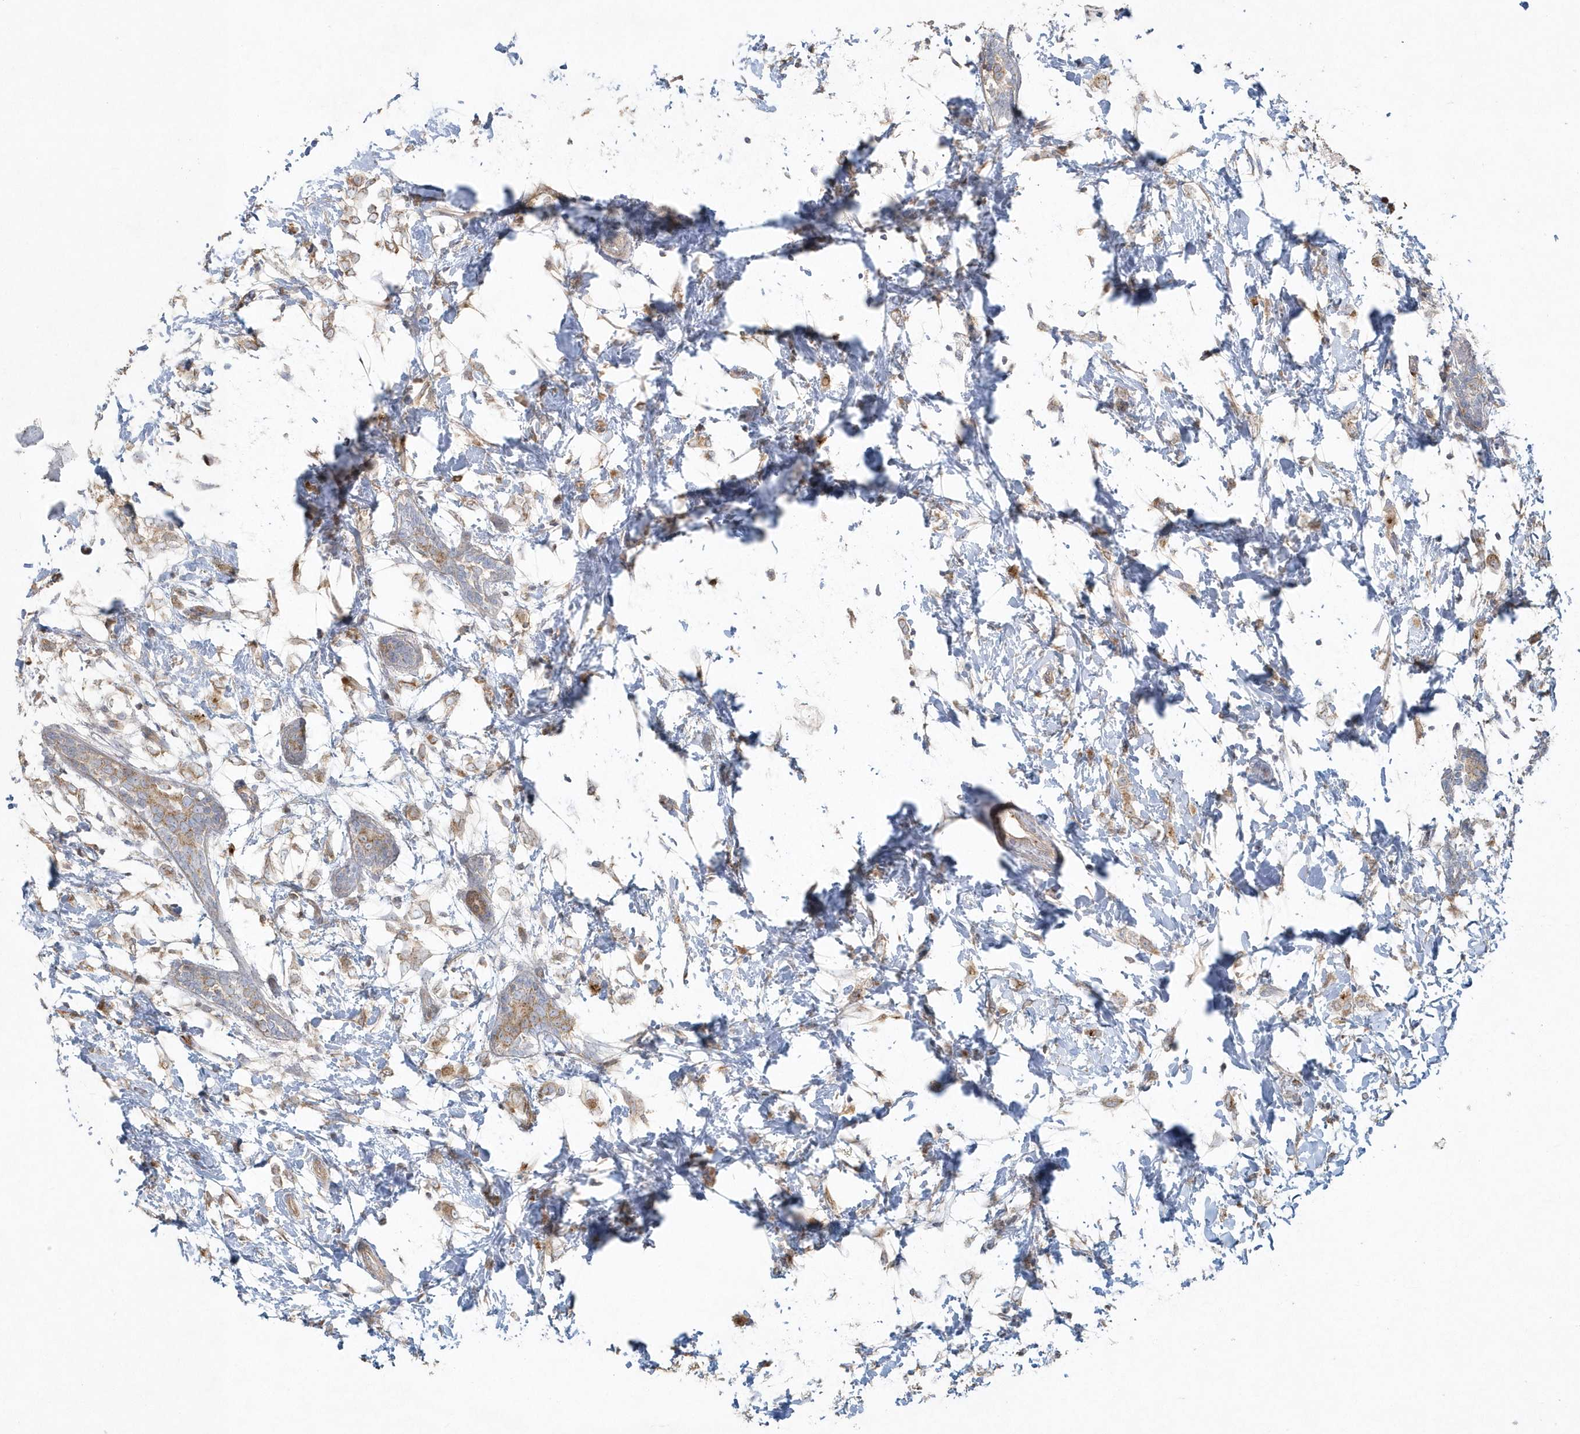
{"staining": {"intensity": "weak", "quantity": "25%-75%", "location": "cytoplasmic/membranous"}, "tissue": "breast cancer", "cell_type": "Tumor cells", "image_type": "cancer", "snomed": [{"axis": "morphology", "description": "Normal tissue, NOS"}, {"axis": "morphology", "description": "Lobular carcinoma"}, {"axis": "topography", "description": "Breast"}], "caption": "Immunohistochemistry (IHC) image of neoplastic tissue: human breast cancer (lobular carcinoma) stained using immunohistochemistry (IHC) reveals low levels of weak protein expression localized specifically in the cytoplasmic/membranous of tumor cells, appearing as a cytoplasmic/membranous brown color.", "gene": "BLTP3A", "patient": {"sex": "female", "age": 47}}